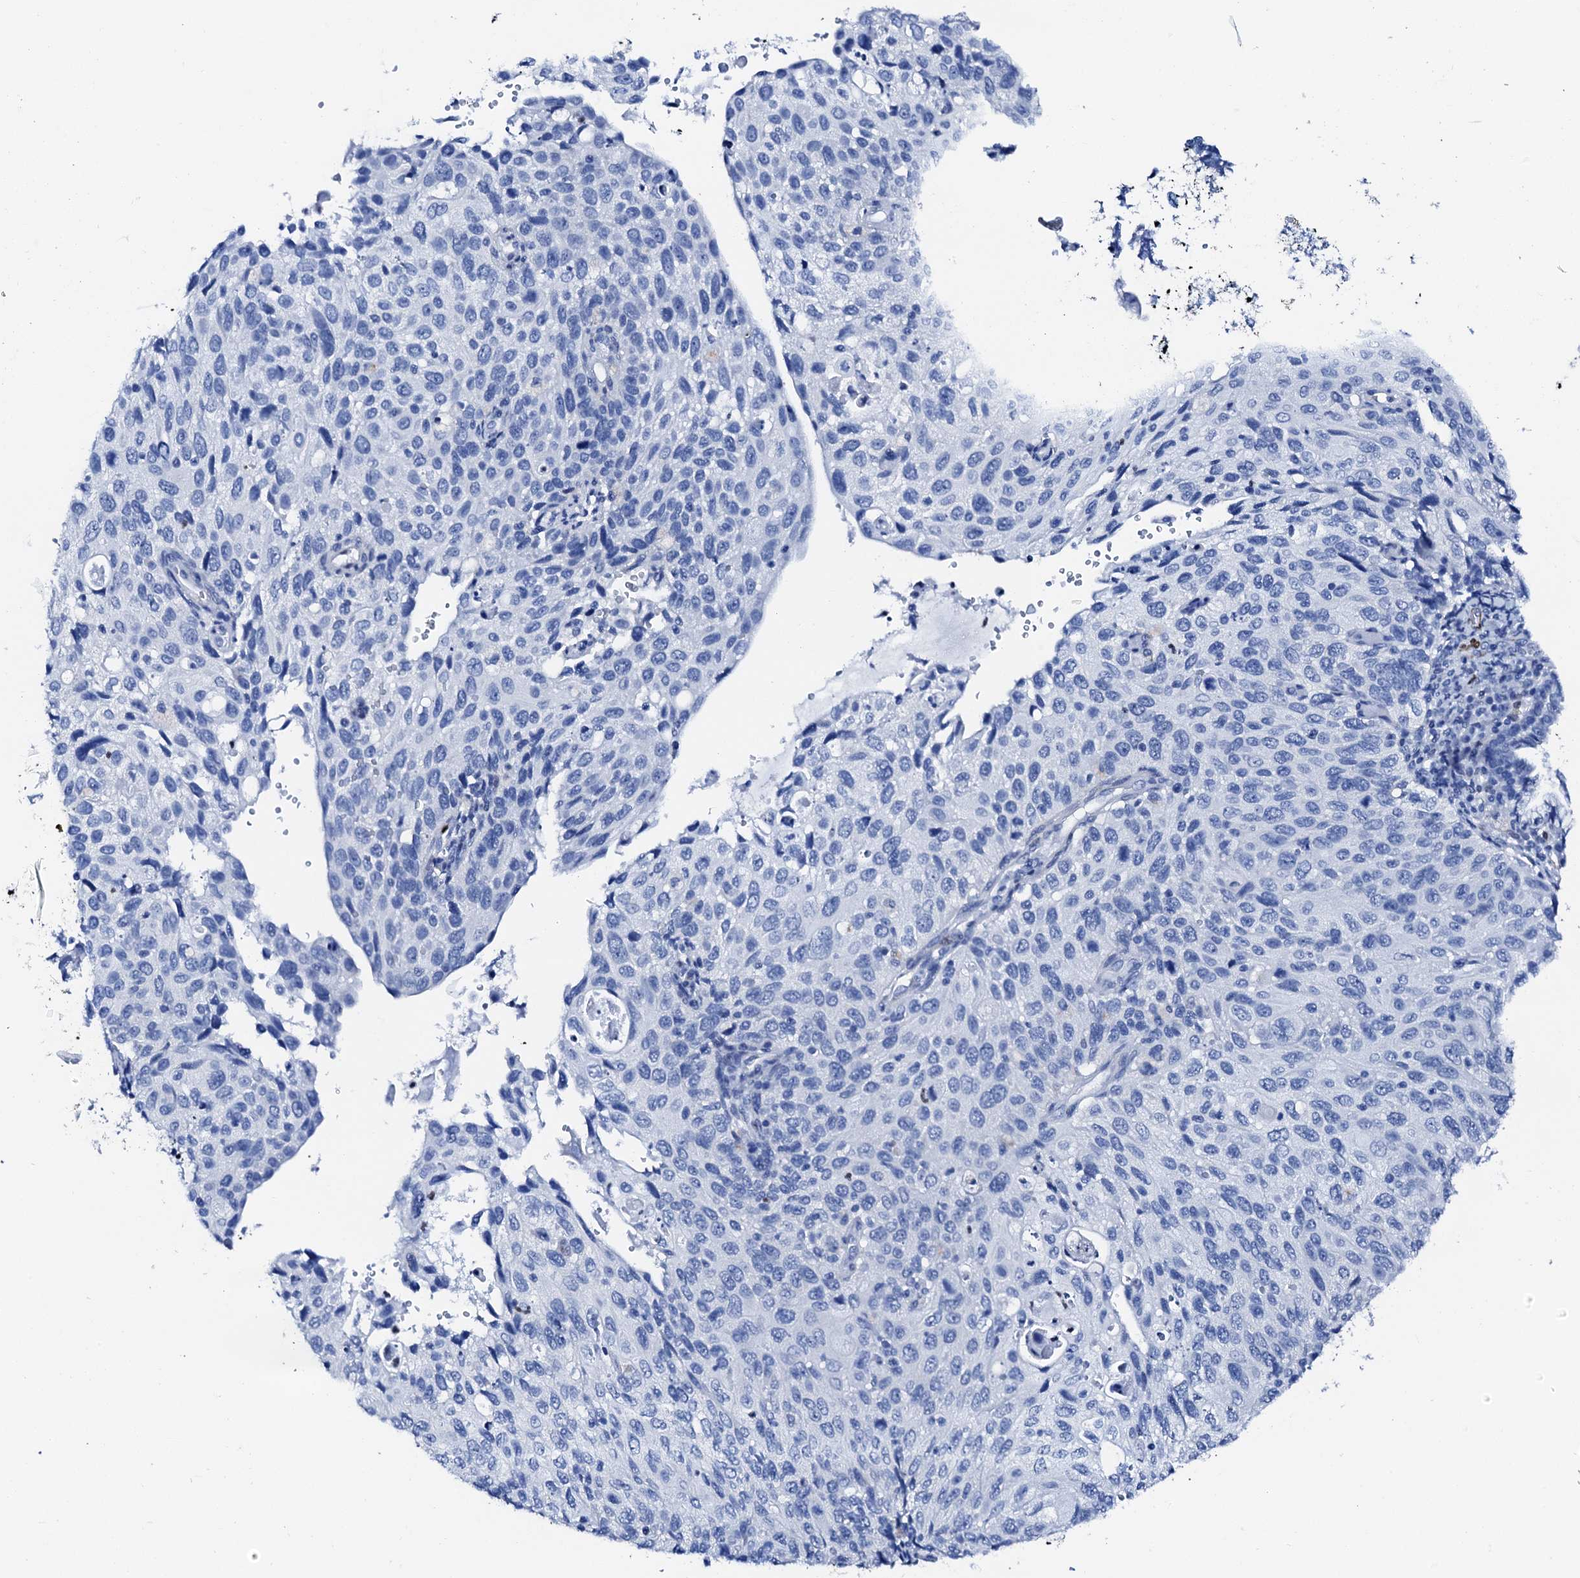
{"staining": {"intensity": "negative", "quantity": "none", "location": "none"}, "tissue": "cervical cancer", "cell_type": "Tumor cells", "image_type": "cancer", "snomed": [{"axis": "morphology", "description": "Squamous cell carcinoma, NOS"}, {"axis": "topography", "description": "Cervix"}], "caption": "Immunohistochemical staining of cervical cancer shows no significant expression in tumor cells. (Immunohistochemistry, brightfield microscopy, high magnification).", "gene": "NRIP2", "patient": {"sex": "female", "age": 70}}